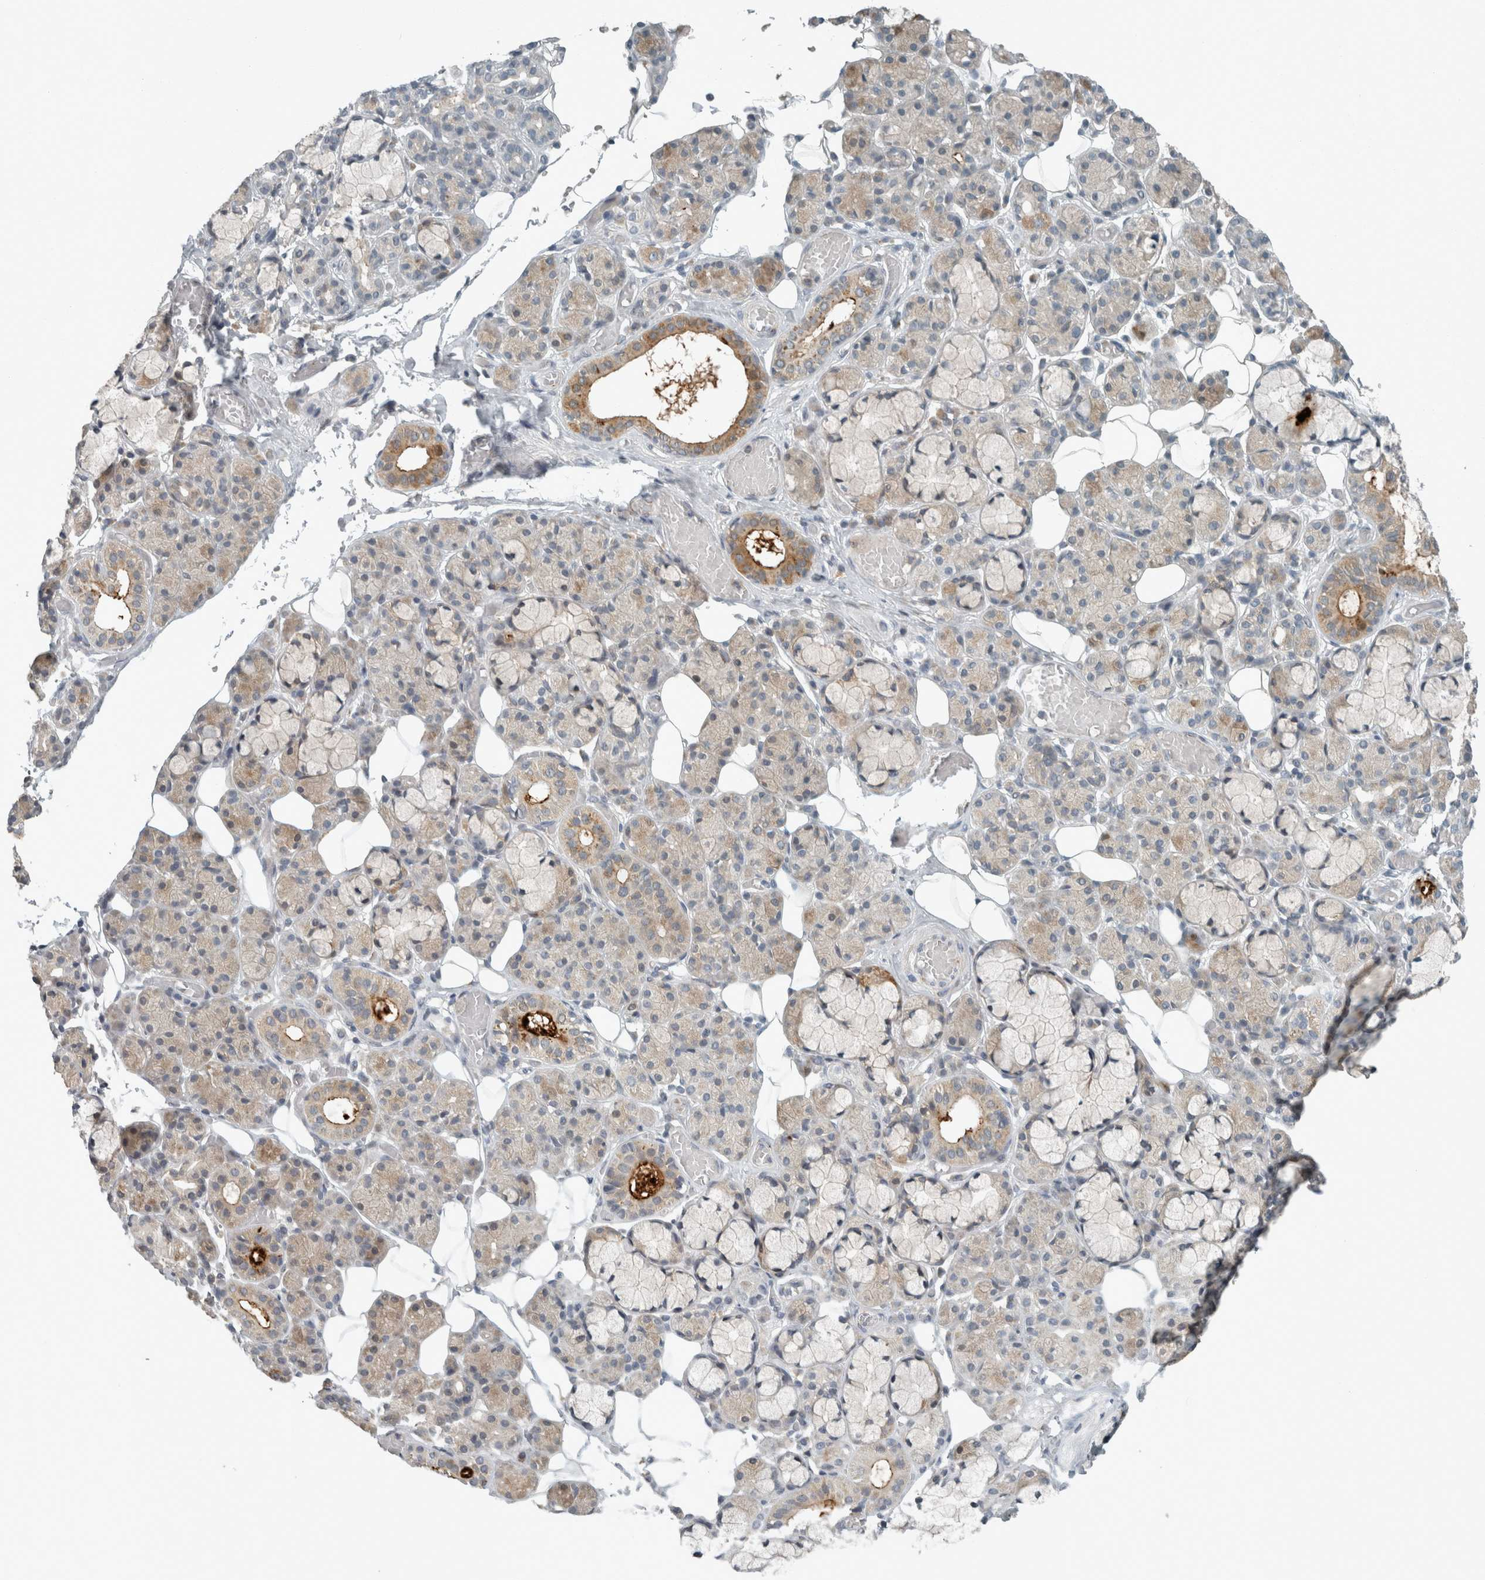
{"staining": {"intensity": "weak", "quantity": "<25%", "location": "cytoplasmic/membranous"}, "tissue": "salivary gland", "cell_type": "Glandular cells", "image_type": "normal", "snomed": [{"axis": "morphology", "description": "Normal tissue, NOS"}, {"axis": "topography", "description": "Salivary gland"}], "caption": "DAB (3,3'-diaminobenzidine) immunohistochemical staining of benign human salivary gland exhibits no significant positivity in glandular cells. The staining is performed using DAB (3,3'-diaminobenzidine) brown chromogen with nuclei counter-stained in using hematoxylin.", "gene": "KIF1C", "patient": {"sex": "male", "age": 63}}